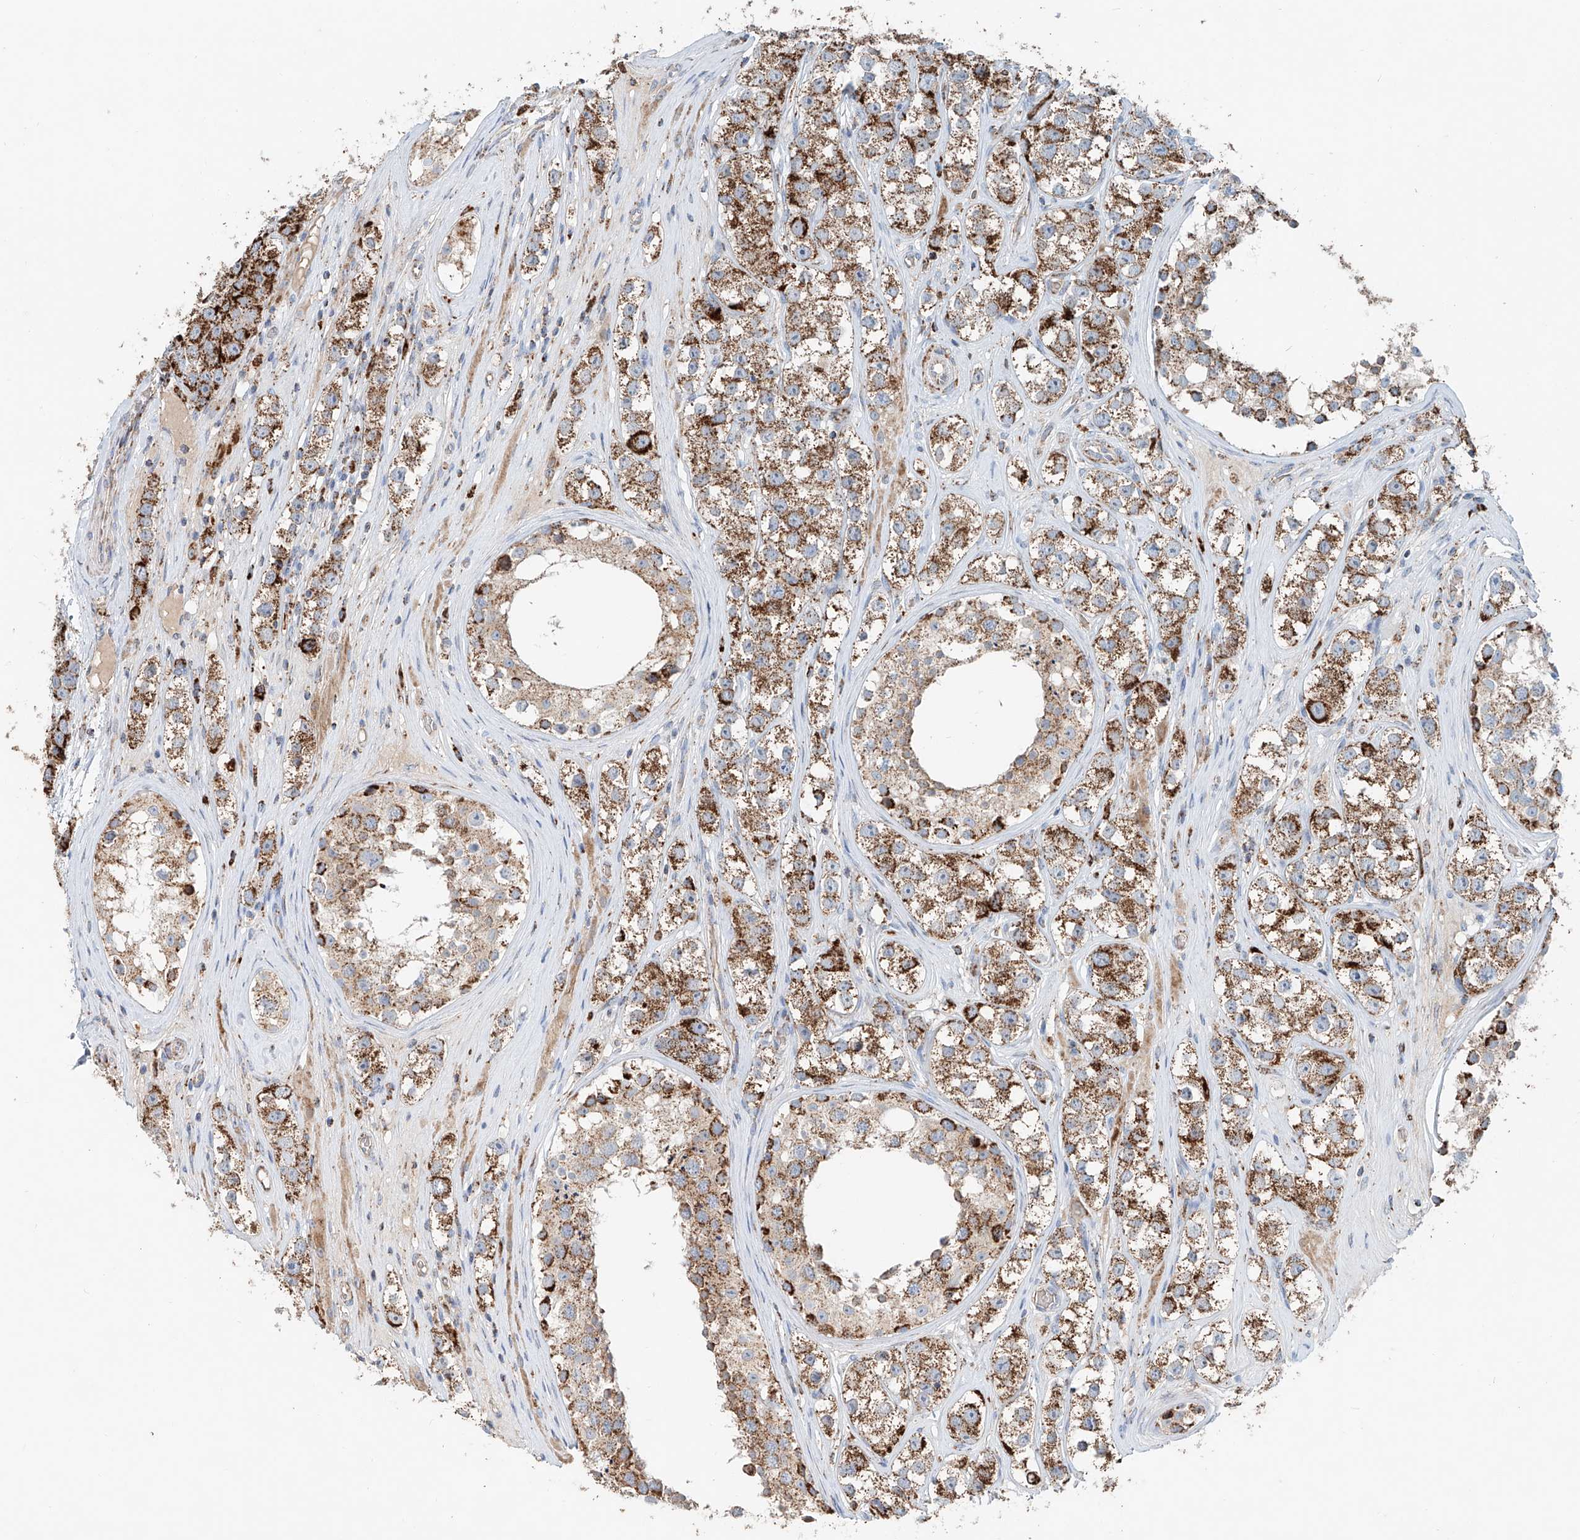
{"staining": {"intensity": "strong", "quantity": ">75%", "location": "cytoplasmic/membranous"}, "tissue": "testis cancer", "cell_type": "Tumor cells", "image_type": "cancer", "snomed": [{"axis": "morphology", "description": "Seminoma, NOS"}, {"axis": "topography", "description": "Testis"}], "caption": "Tumor cells reveal high levels of strong cytoplasmic/membranous staining in about >75% of cells in testis cancer (seminoma).", "gene": "CARD10", "patient": {"sex": "male", "age": 28}}